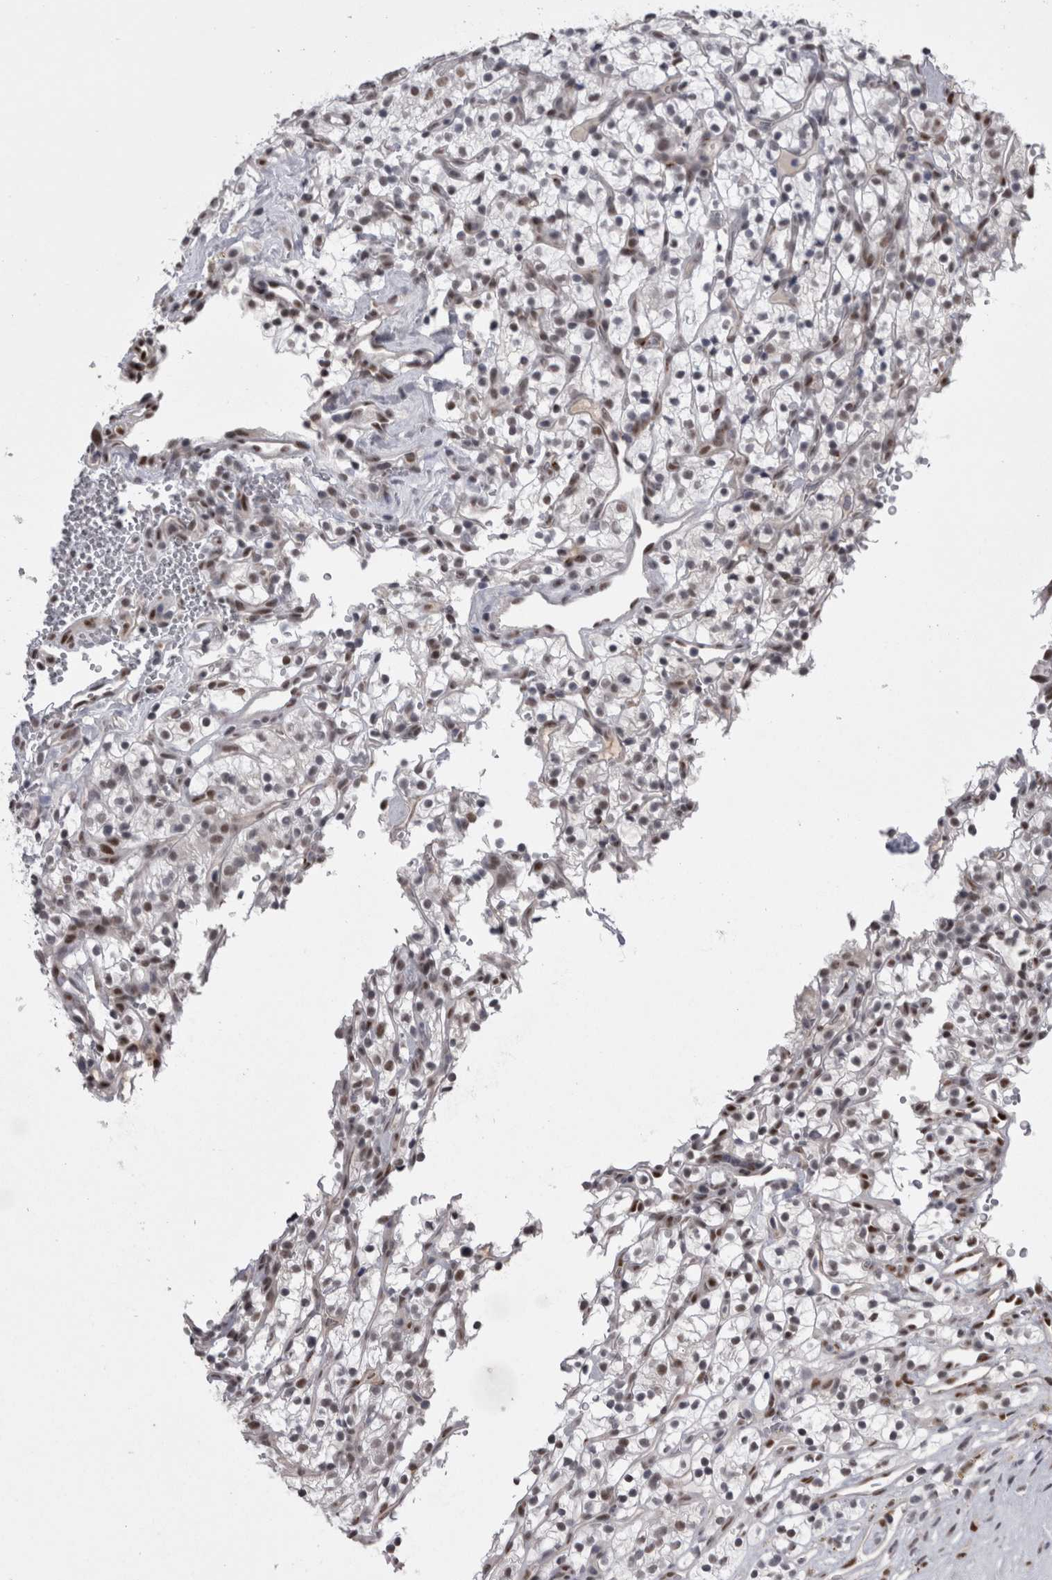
{"staining": {"intensity": "moderate", "quantity": ">75%", "location": "nuclear"}, "tissue": "renal cancer", "cell_type": "Tumor cells", "image_type": "cancer", "snomed": [{"axis": "morphology", "description": "Adenocarcinoma, NOS"}, {"axis": "topography", "description": "Kidney"}], "caption": "There is medium levels of moderate nuclear staining in tumor cells of renal adenocarcinoma, as demonstrated by immunohistochemical staining (brown color).", "gene": "C1orf54", "patient": {"sex": "female", "age": 57}}